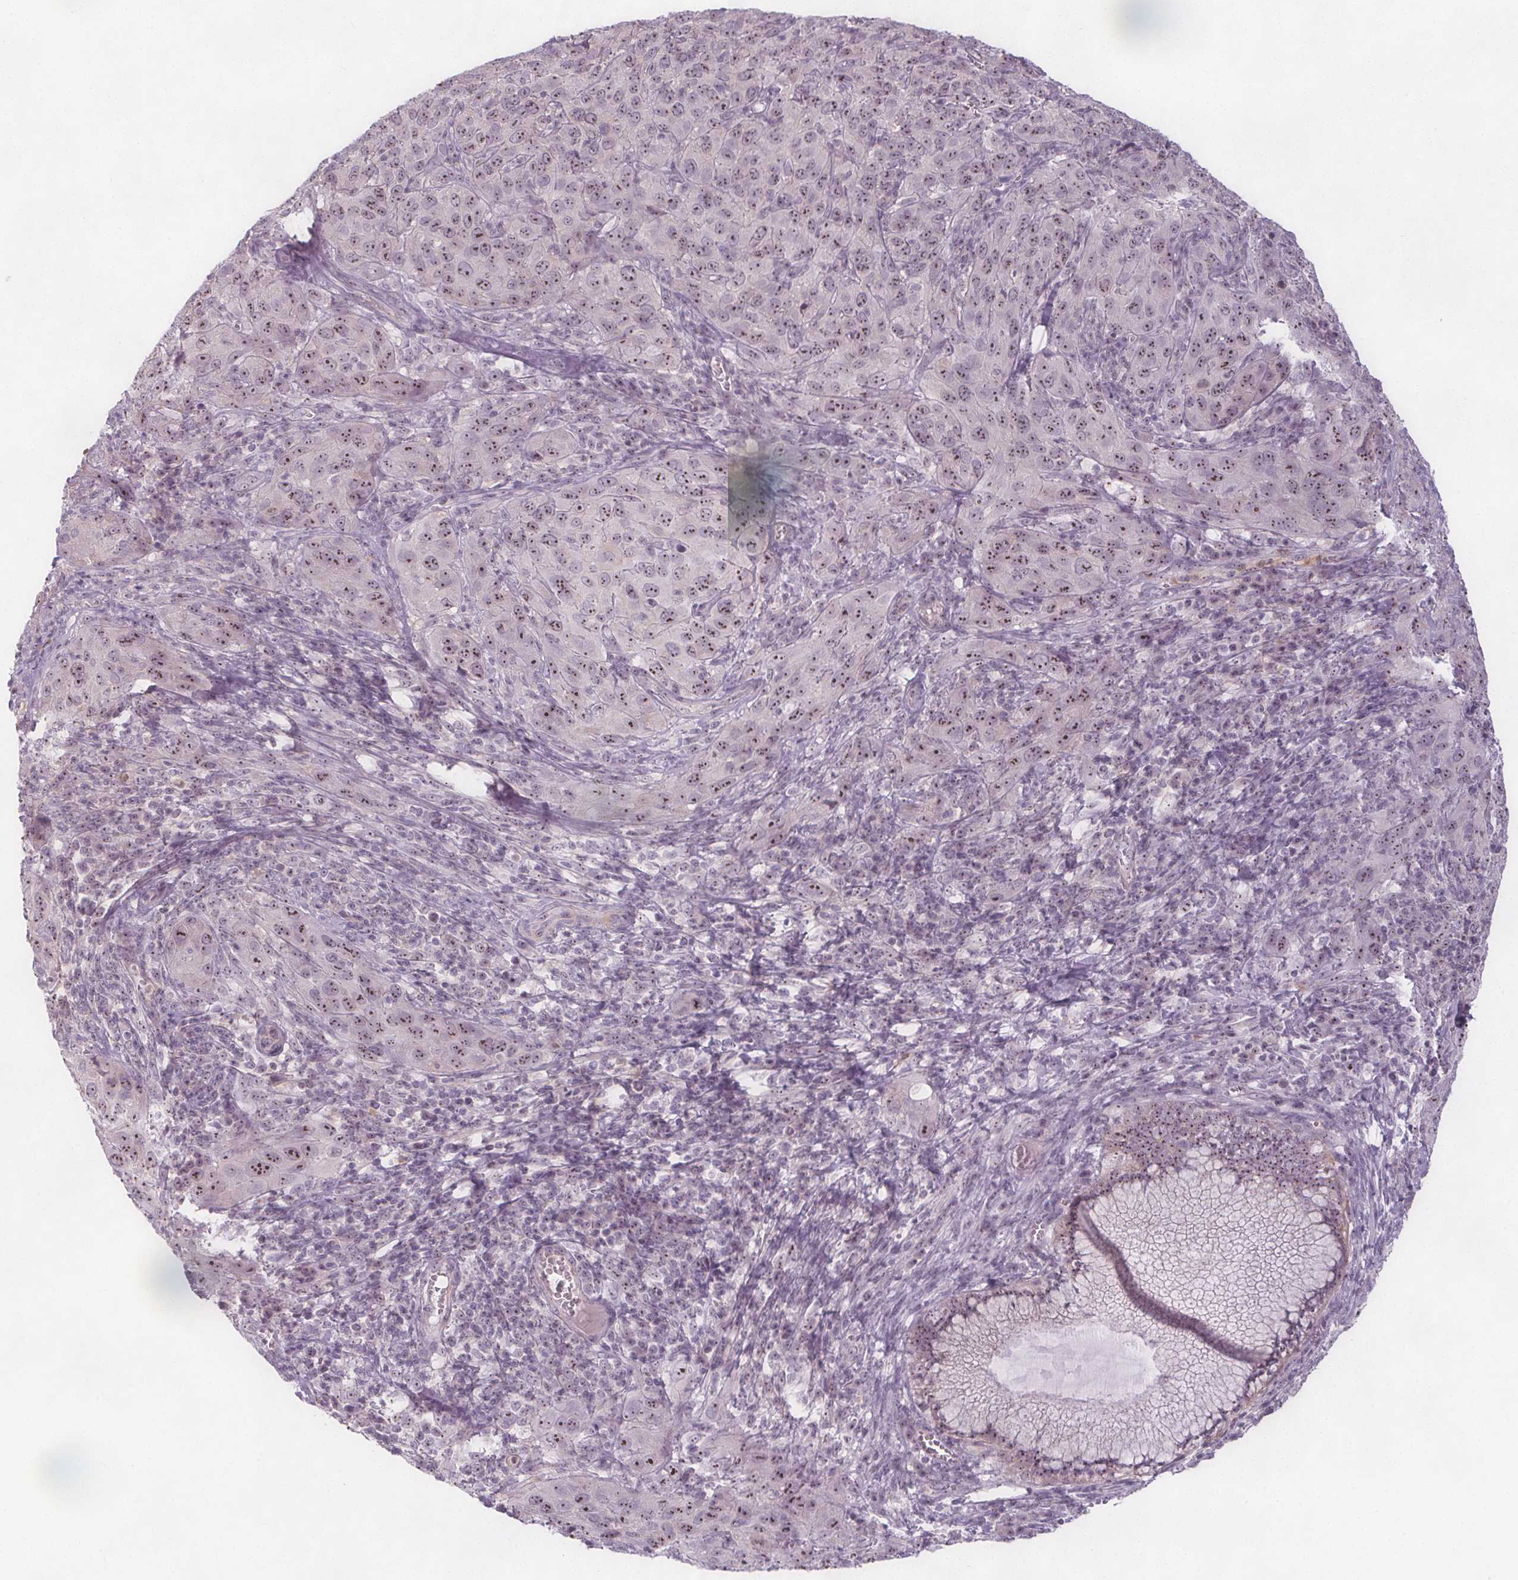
{"staining": {"intensity": "moderate", "quantity": ">75%", "location": "nuclear"}, "tissue": "cervical cancer", "cell_type": "Tumor cells", "image_type": "cancer", "snomed": [{"axis": "morphology", "description": "Normal tissue, NOS"}, {"axis": "morphology", "description": "Squamous cell carcinoma, NOS"}, {"axis": "topography", "description": "Cervix"}], "caption": "DAB (3,3'-diaminobenzidine) immunohistochemical staining of human cervical cancer reveals moderate nuclear protein positivity in about >75% of tumor cells.", "gene": "NOLC1", "patient": {"sex": "female", "age": 51}}